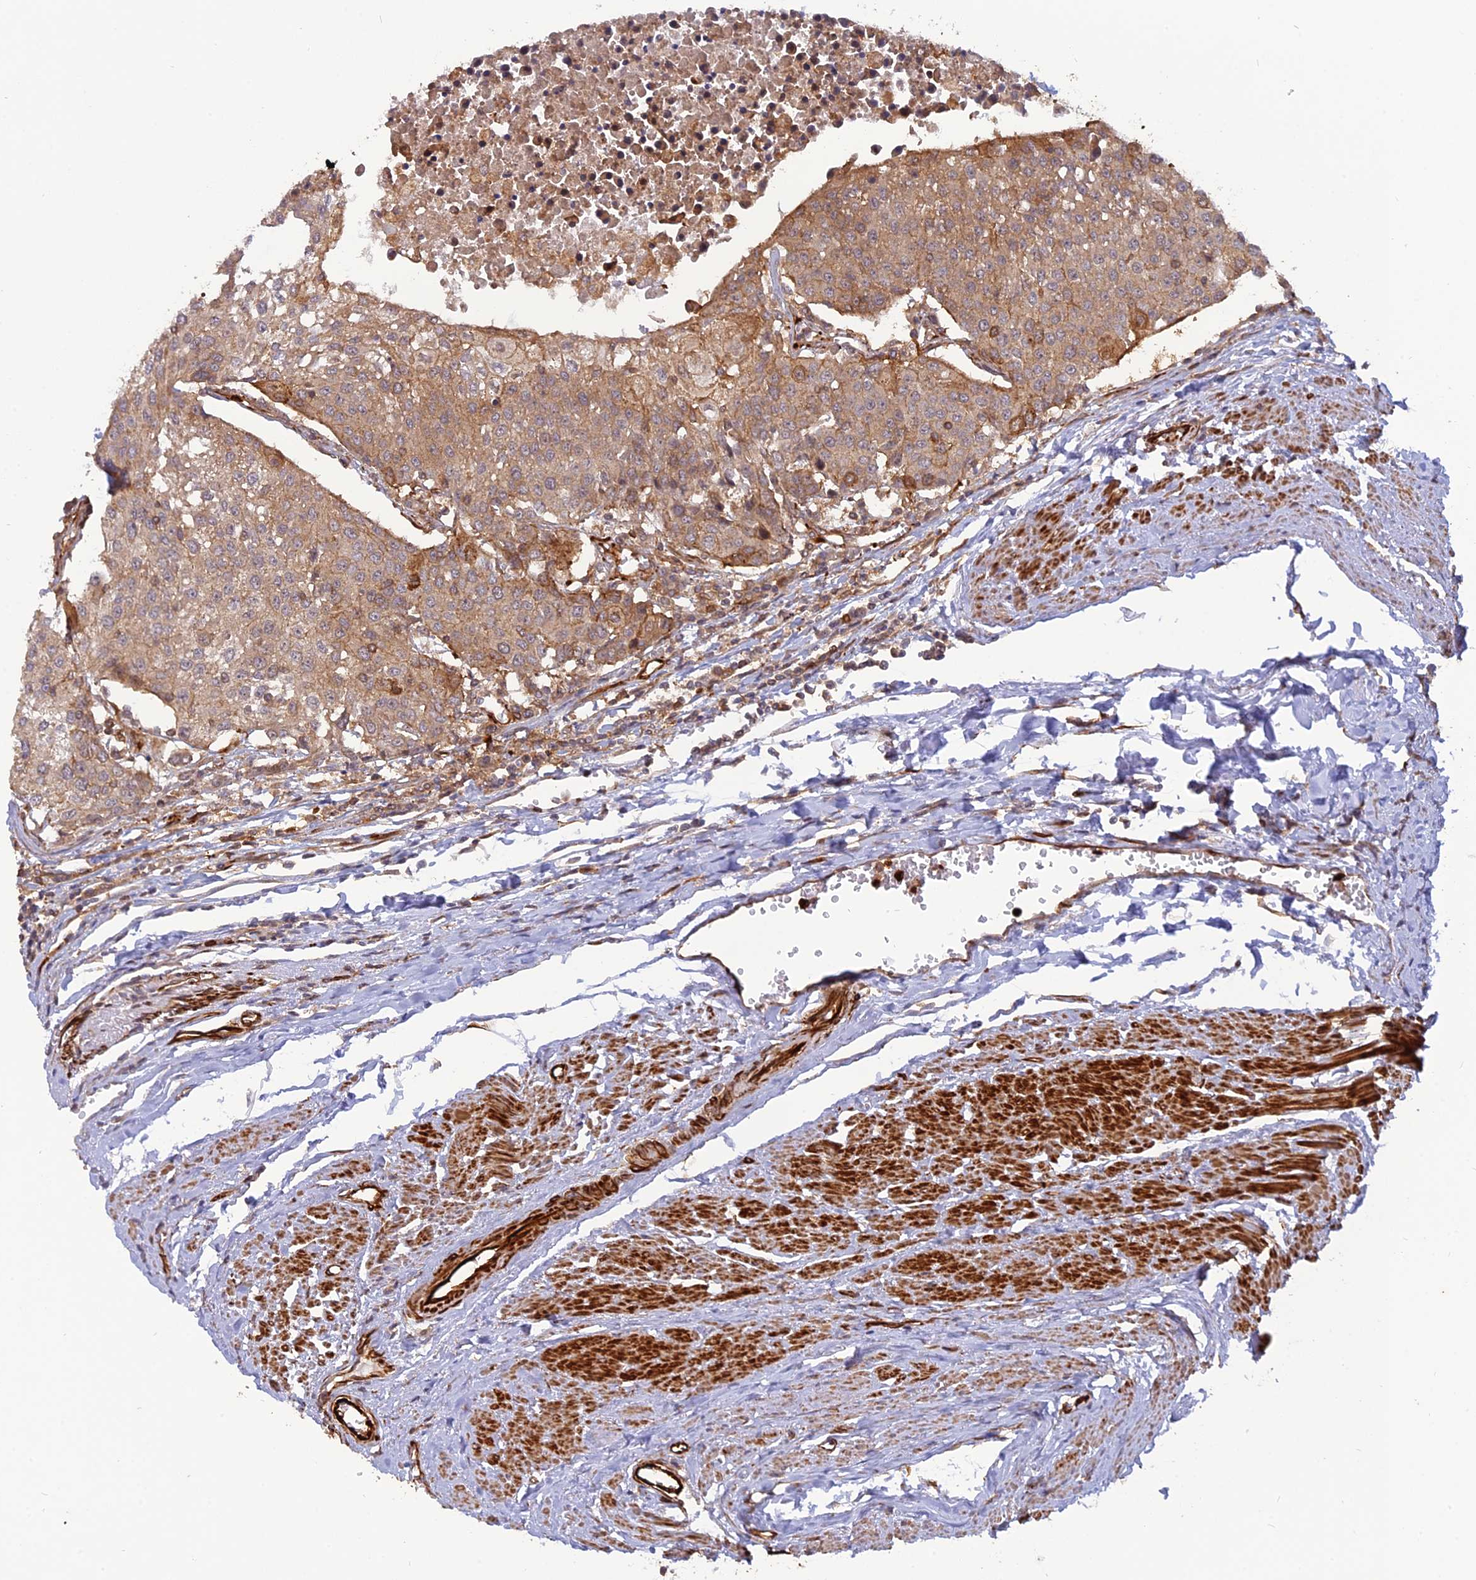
{"staining": {"intensity": "moderate", "quantity": ">75%", "location": "cytoplasmic/membranous"}, "tissue": "urothelial cancer", "cell_type": "Tumor cells", "image_type": "cancer", "snomed": [{"axis": "morphology", "description": "Urothelial carcinoma, High grade"}, {"axis": "topography", "description": "Urinary bladder"}], "caption": "Approximately >75% of tumor cells in high-grade urothelial carcinoma display moderate cytoplasmic/membranous protein expression as visualized by brown immunohistochemical staining.", "gene": "PHLDB3", "patient": {"sex": "female", "age": 85}}